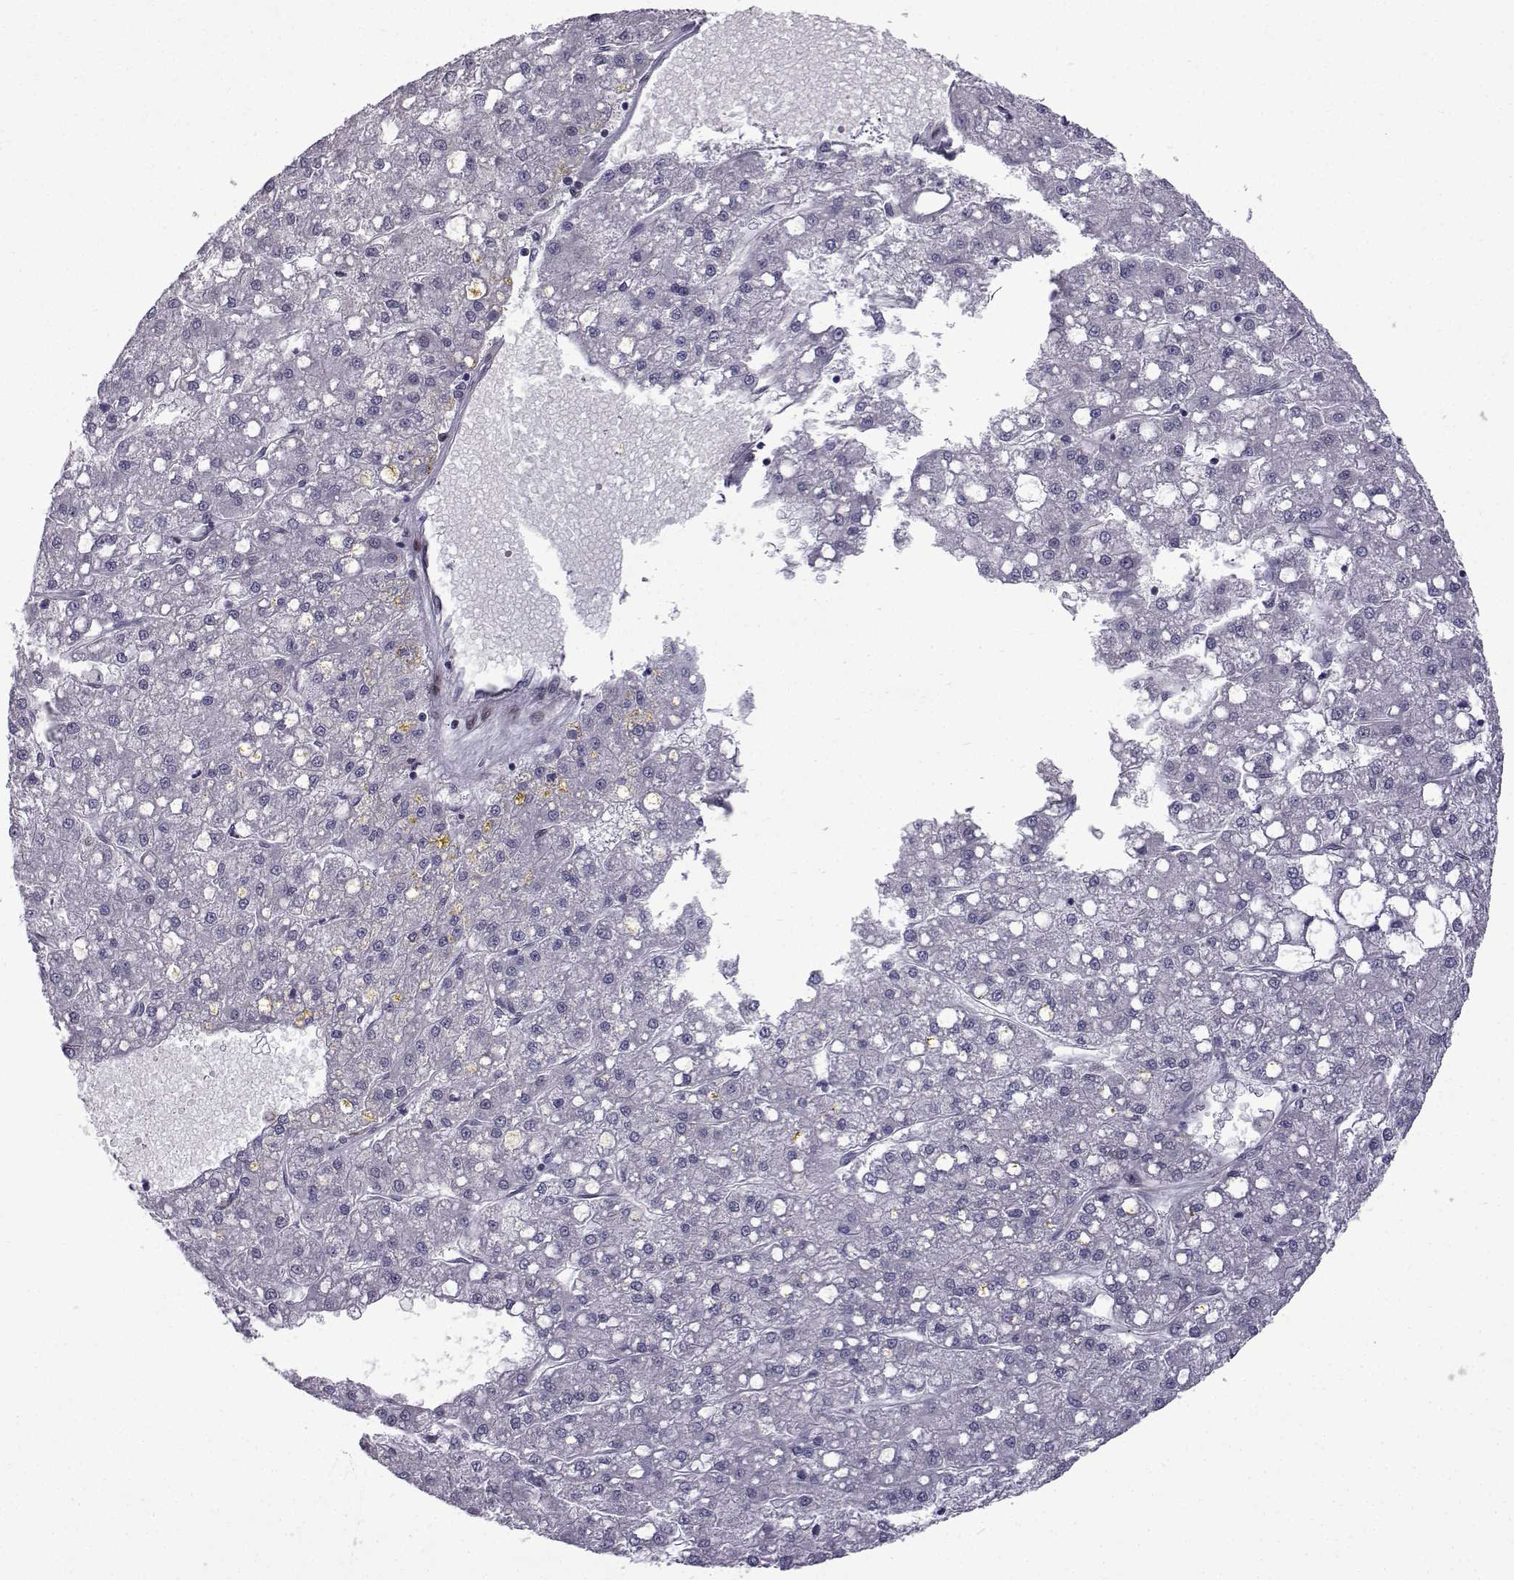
{"staining": {"intensity": "negative", "quantity": "none", "location": "none"}, "tissue": "liver cancer", "cell_type": "Tumor cells", "image_type": "cancer", "snomed": [{"axis": "morphology", "description": "Carcinoma, Hepatocellular, NOS"}, {"axis": "topography", "description": "Liver"}], "caption": "Liver cancer stained for a protein using IHC shows no staining tumor cells.", "gene": "RBM24", "patient": {"sex": "male", "age": 67}}